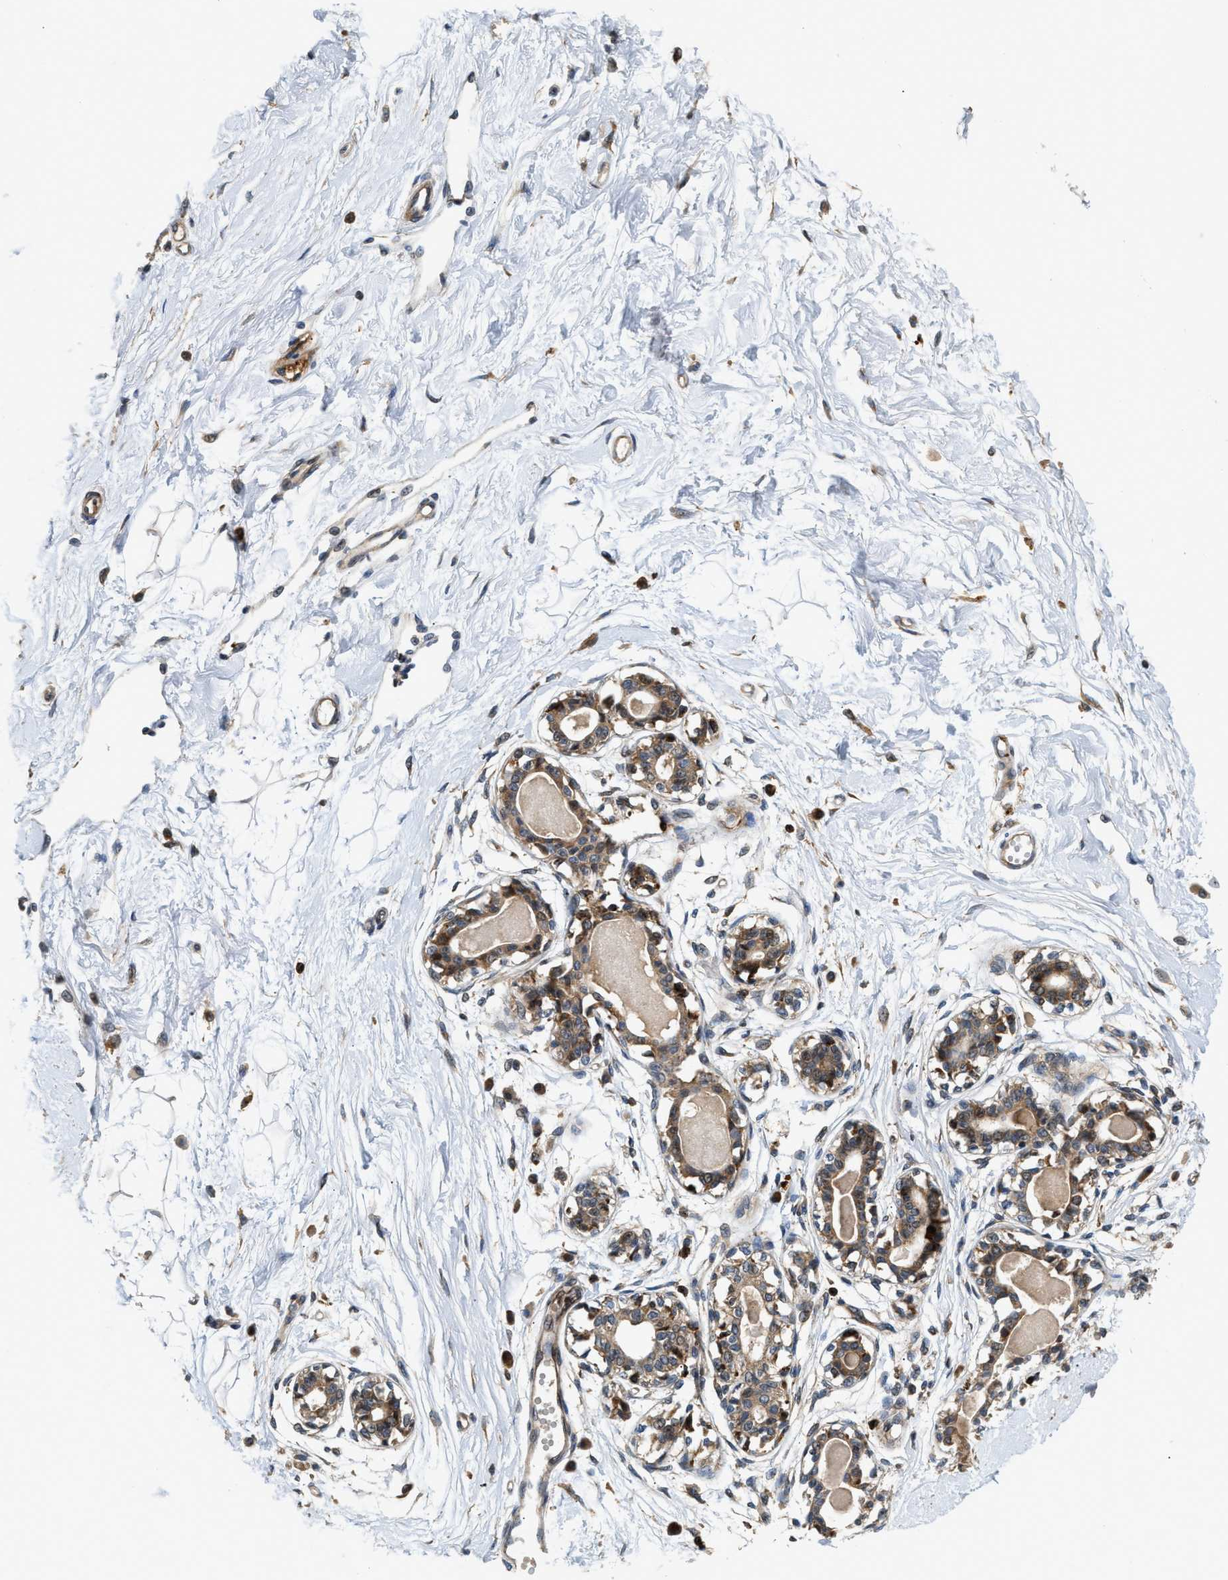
{"staining": {"intensity": "moderate", "quantity": ">75%", "location": "cytoplasmic/membranous"}, "tissue": "breast", "cell_type": "Adipocytes", "image_type": "normal", "snomed": [{"axis": "morphology", "description": "Normal tissue, NOS"}, {"axis": "topography", "description": "Breast"}], "caption": "Protein expression analysis of normal human breast reveals moderate cytoplasmic/membranous positivity in approximately >75% of adipocytes. The staining was performed using DAB to visualize the protein expression in brown, while the nuclei were stained in blue with hematoxylin (Magnification: 20x).", "gene": "SNX5", "patient": {"sex": "female", "age": 45}}